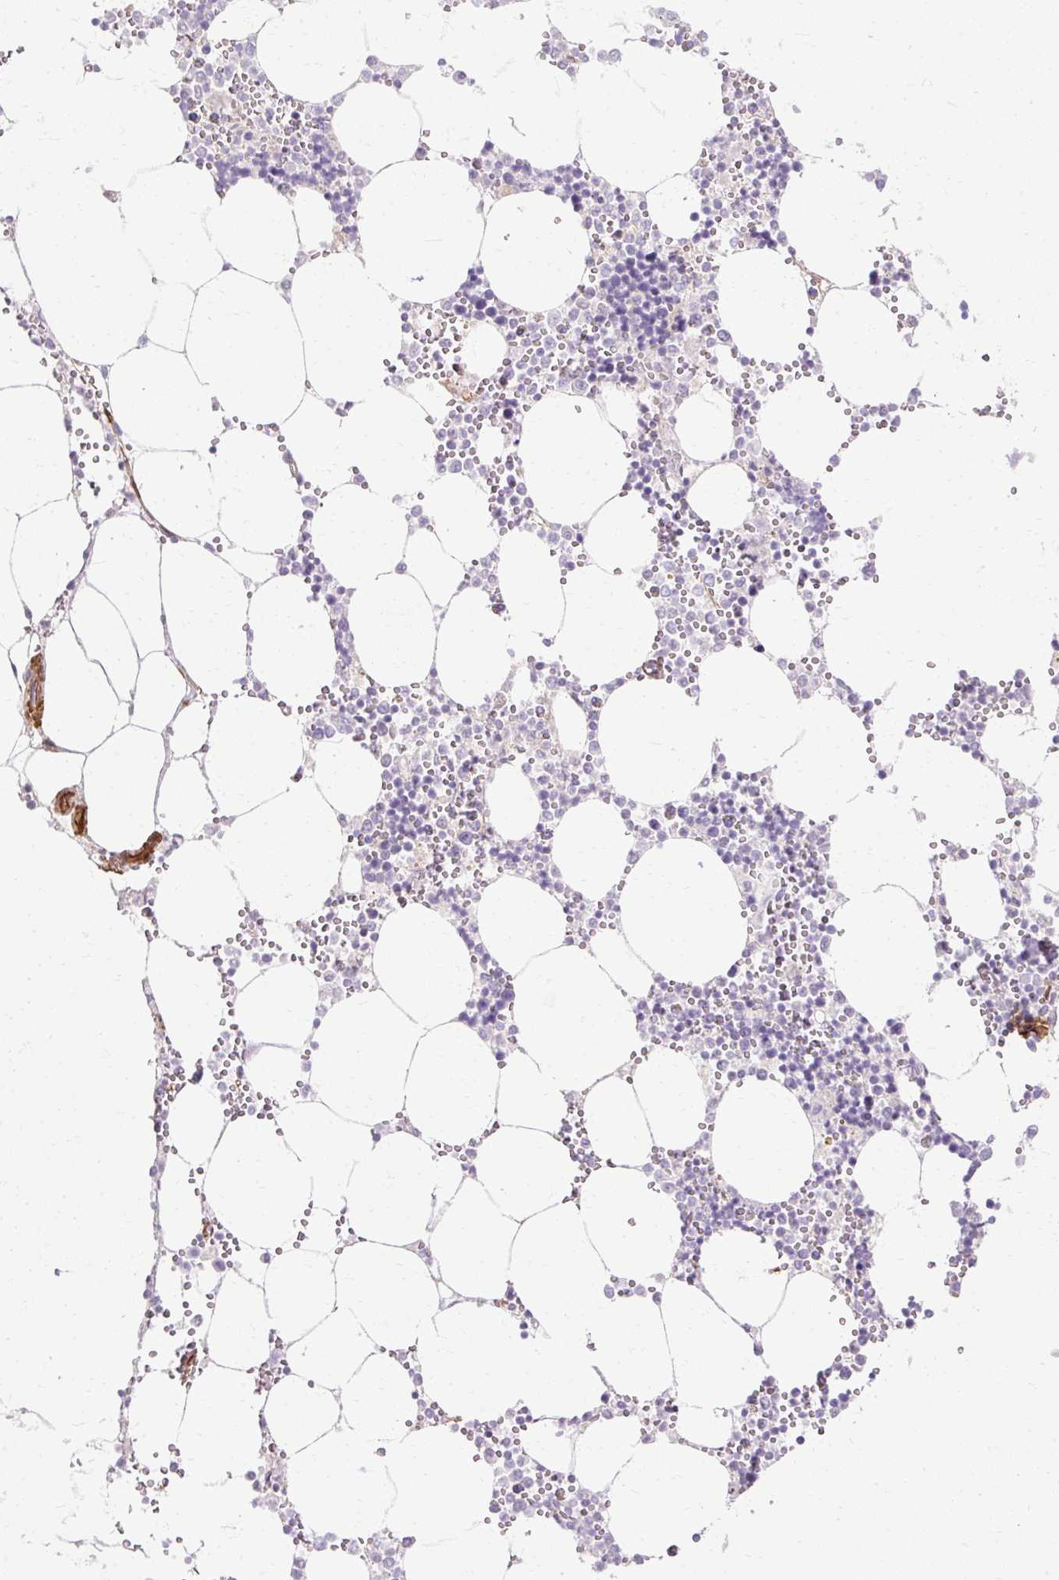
{"staining": {"intensity": "negative", "quantity": "none", "location": "none"}, "tissue": "bone marrow", "cell_type": "Hematopoietic cells", "image_type": "normal", "snomed": [{"axis": "morphology", "description": "Normal tissue, NOS"}, {"axis": "topography", "description": "Bone marrow"}], "caption": "Hematopoietic cells show no significant protein expression in unremarkable bone marrow. (Brightfield microscopy of DAB IHC at high magnification).", "gene": "CNN3", "patient": {"sex": "male", "age": 54}}